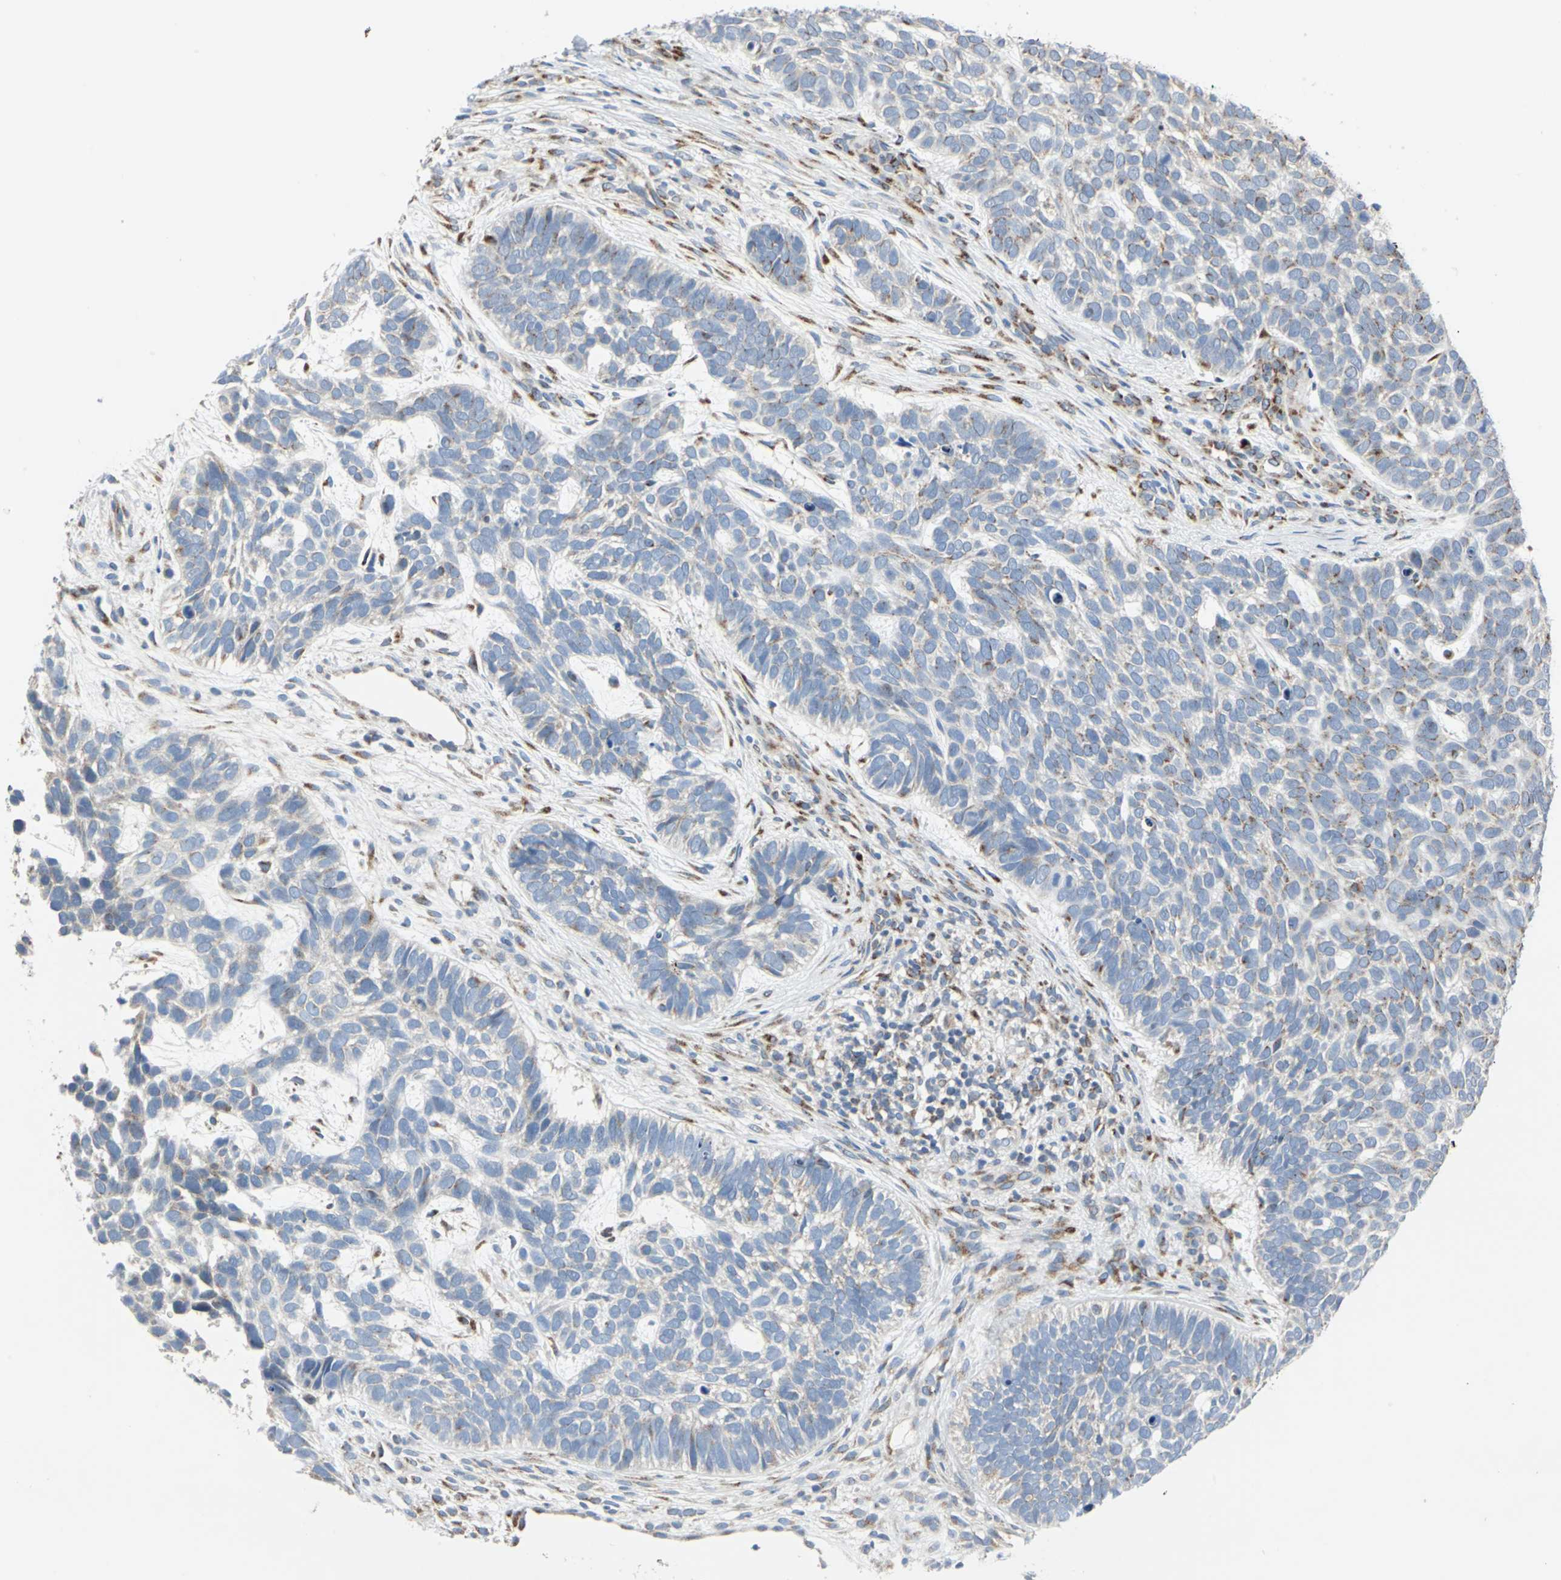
{"staining": {"intensity": "moderate", "quantity": "<25%", "location": "cytoplasmic/membranous"}, "tissue": "skin cancer", "cell_type": "Tumor cells", "image_type": "cancer", "snomed": [{"axis": "morphology", "description": "Basal cell carcinoma"}, {"axis": "topography", "description": "Skin"}], "caption": "IHC photomicrograph of skin cancer stained for a protein (brown), which shows low levels of moderate cytoplasmic/membranous staining in approximately <25% of tumor cells.", "gene": "GPR3", "patient": {"sex": "male", "age": 87}}